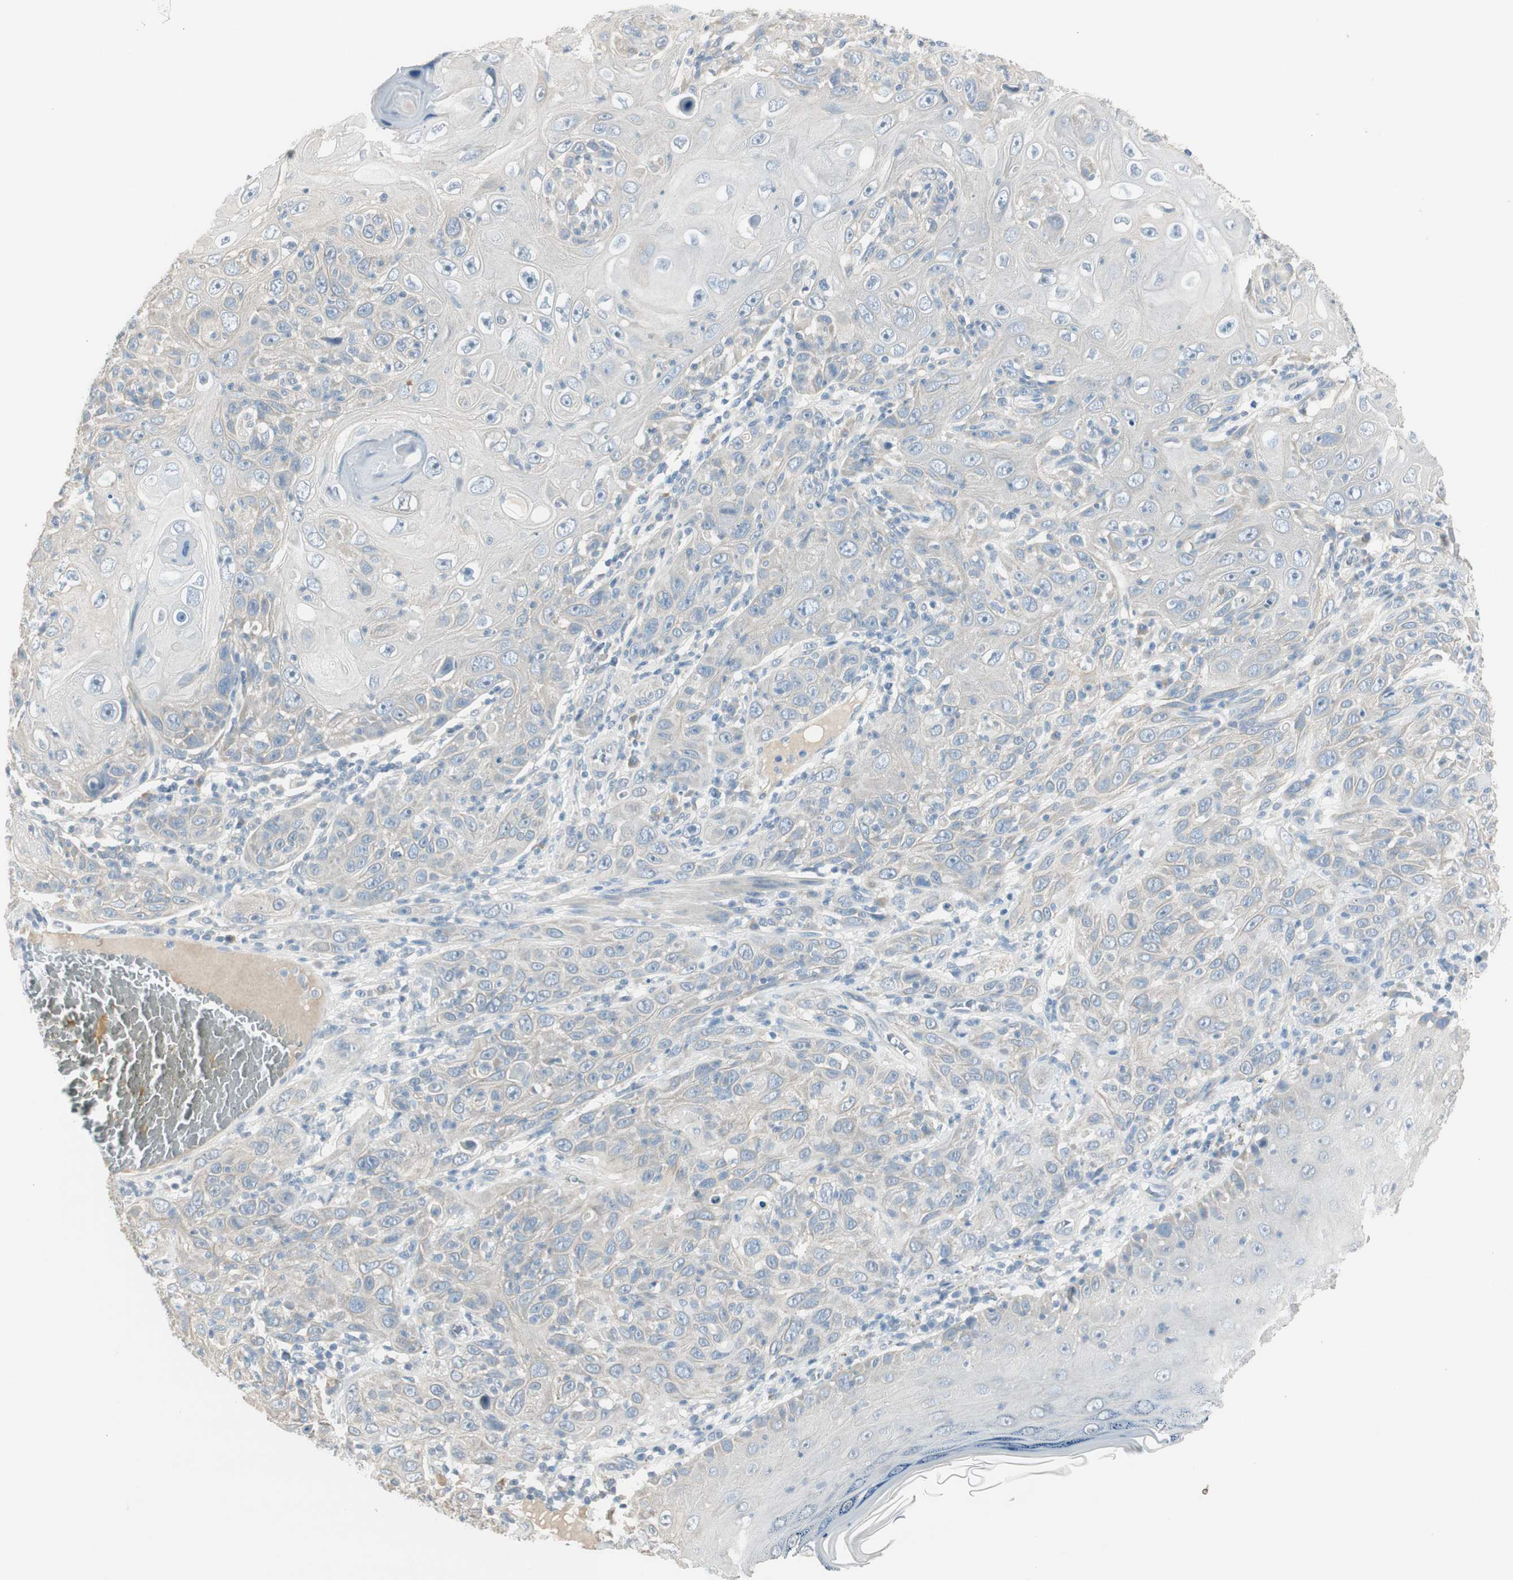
{"staining": {"intensity": "weak", "quantity": "<25%", "location": "cytoplasmic/membranous"}, "tissue": "skin cancer", "cell_type": "Tumor cells", "image_type": "cancer", "snomed": [{"axis": "morphology", "description": "Squamous cell carcinoma, NOS"}, {"axis": "topography", "description": "Skin"}], "caption": "Immunohistochemistry of skin squamous cell carcinoma exhibits no staining in tumor cells. (DAB immunohistochemistry (IHC) with hematoxylin counter stain).", "gene": "EVA1A", "patient": {"sex": "female", "age": 88}}